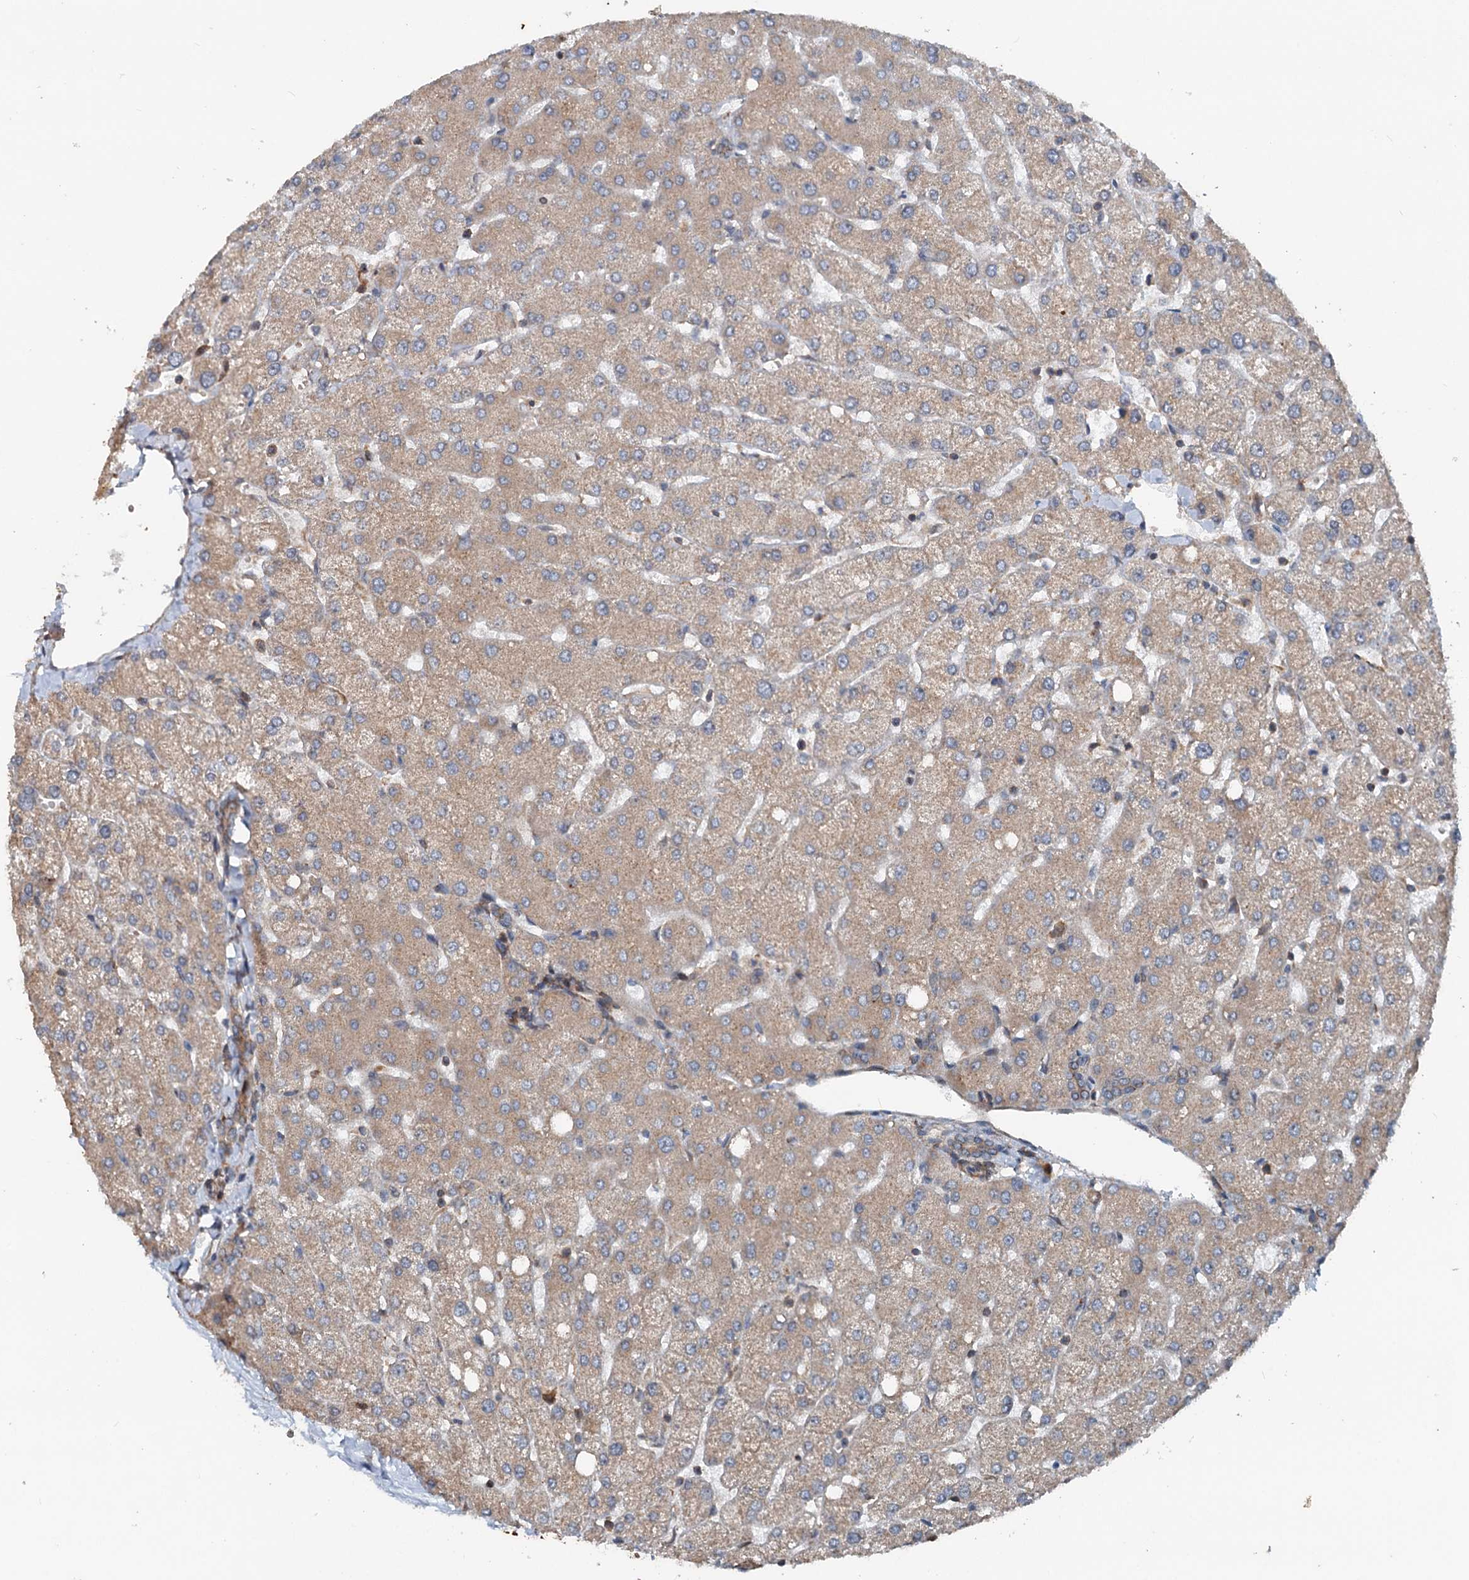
{"staining": {"intensity": "moderate", "quantity": "25%-75%", "location": "cytoplasmic/membranous"}, "tissue": "liver", "cell_type": "Cholangiocytes", "image_type": "normal", "snomed": [{"axis": "morphology", "description": "Normal tissue, NOS"}, {"axis": "topography", "description": "Liver"}], "caption": "Immunohistochemical staining of benign liver displays medium levels of moderate cytoplasmic/membranous staining in about 25%-75% of cholangiocytes.", "gene": "TEDC1", "patient": {"sex": "female", "age": 54}}